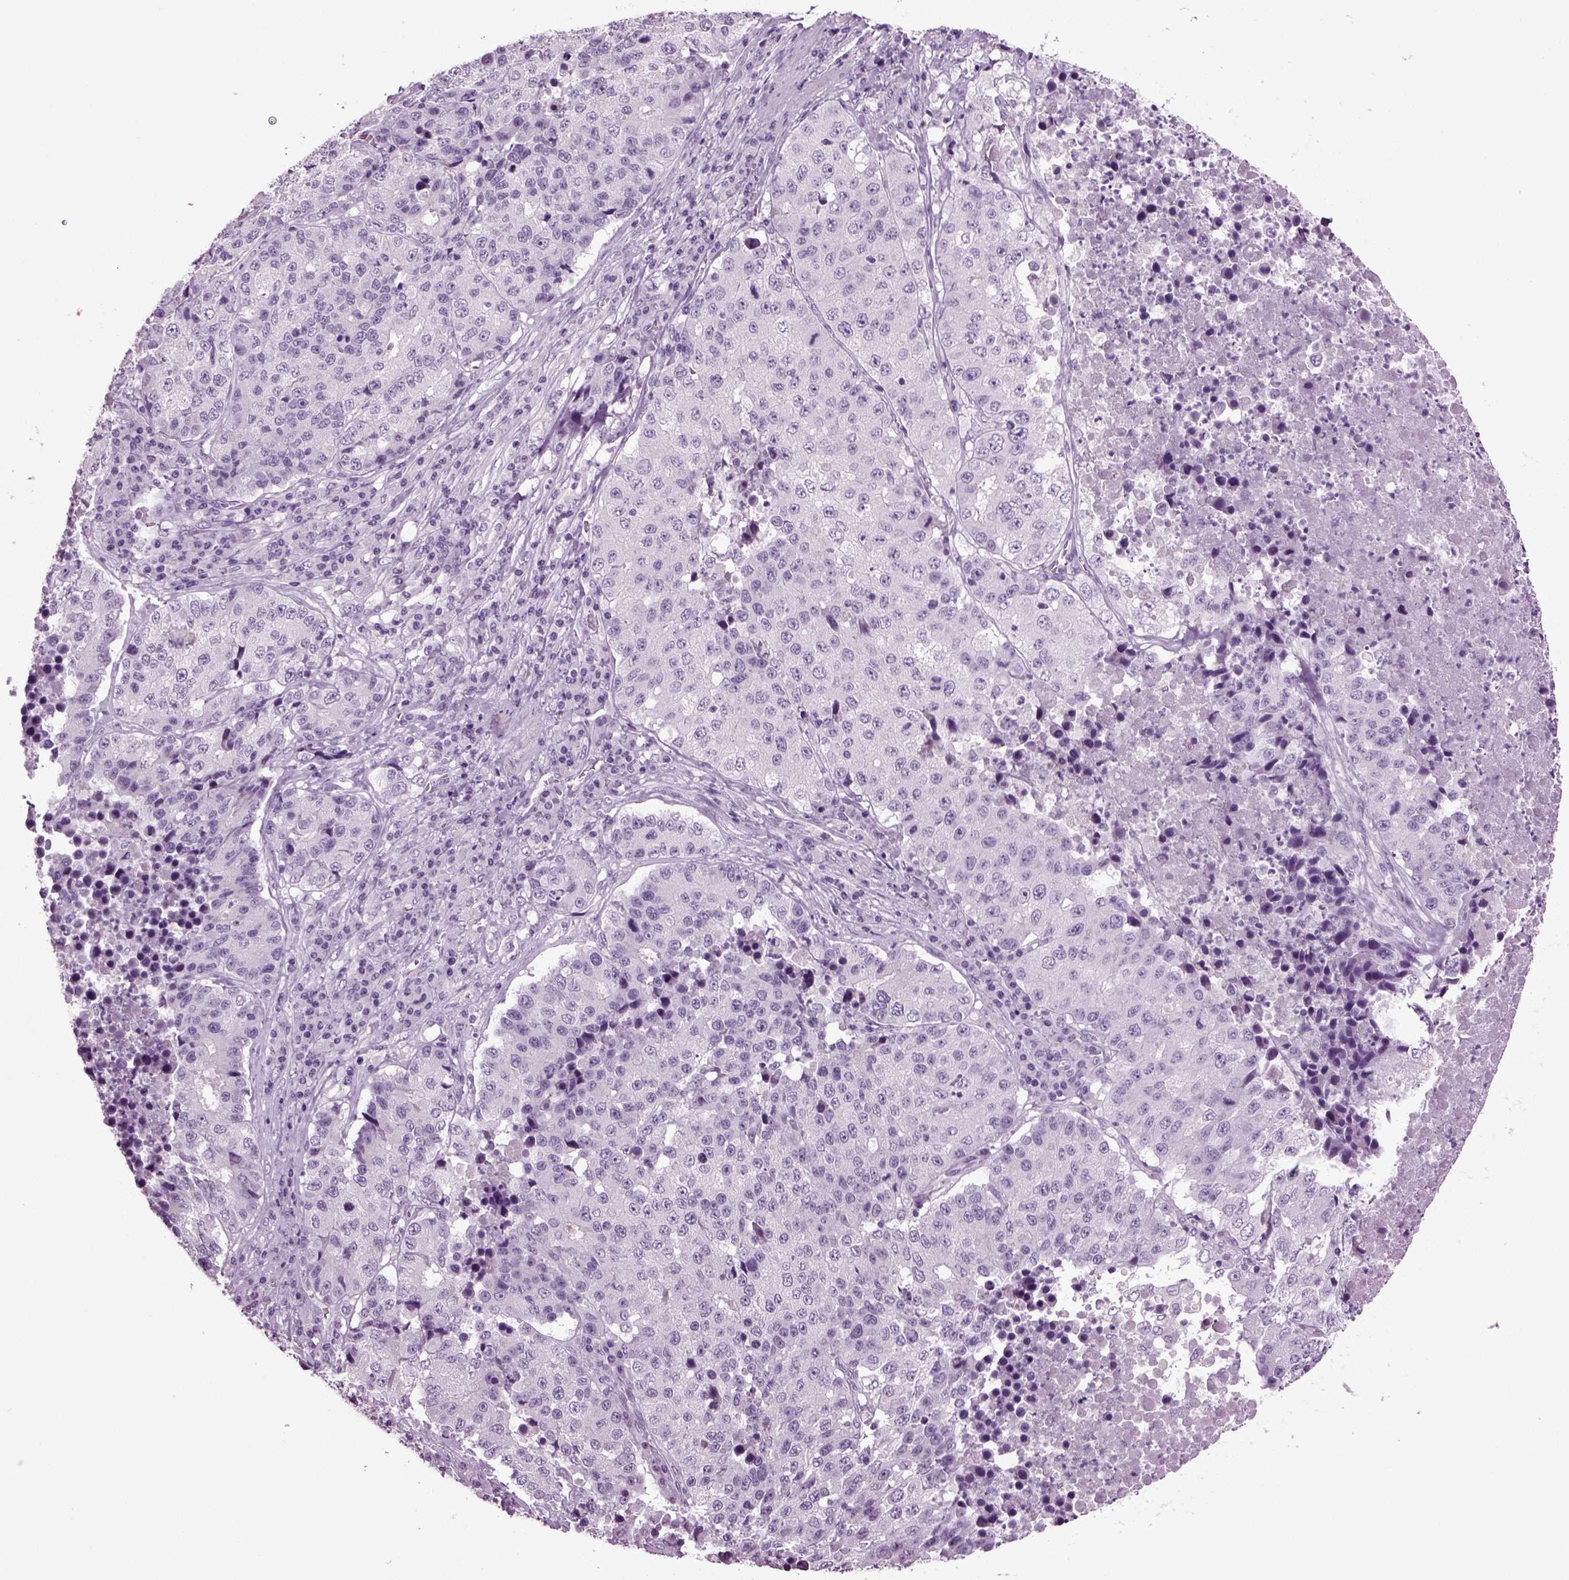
{"staining": {"intensity": "negative", "quantity": "none", "location": "none"}, "tissue": "stomach cancer", "cell_type": "Tumor cells", "image_type": "cancer", "snomed": [{"axis": "morphology", "description": "Adenocarcinoma, NOS"}, {"axis": "topography", "description": "Stomach"}], "caption": "The micrograph exhibits no significant expression in tumor cells of adenocarcinoma (stomach).", "gene": "SLC17A6", "patient": {"sex": "male", "age": 71}}